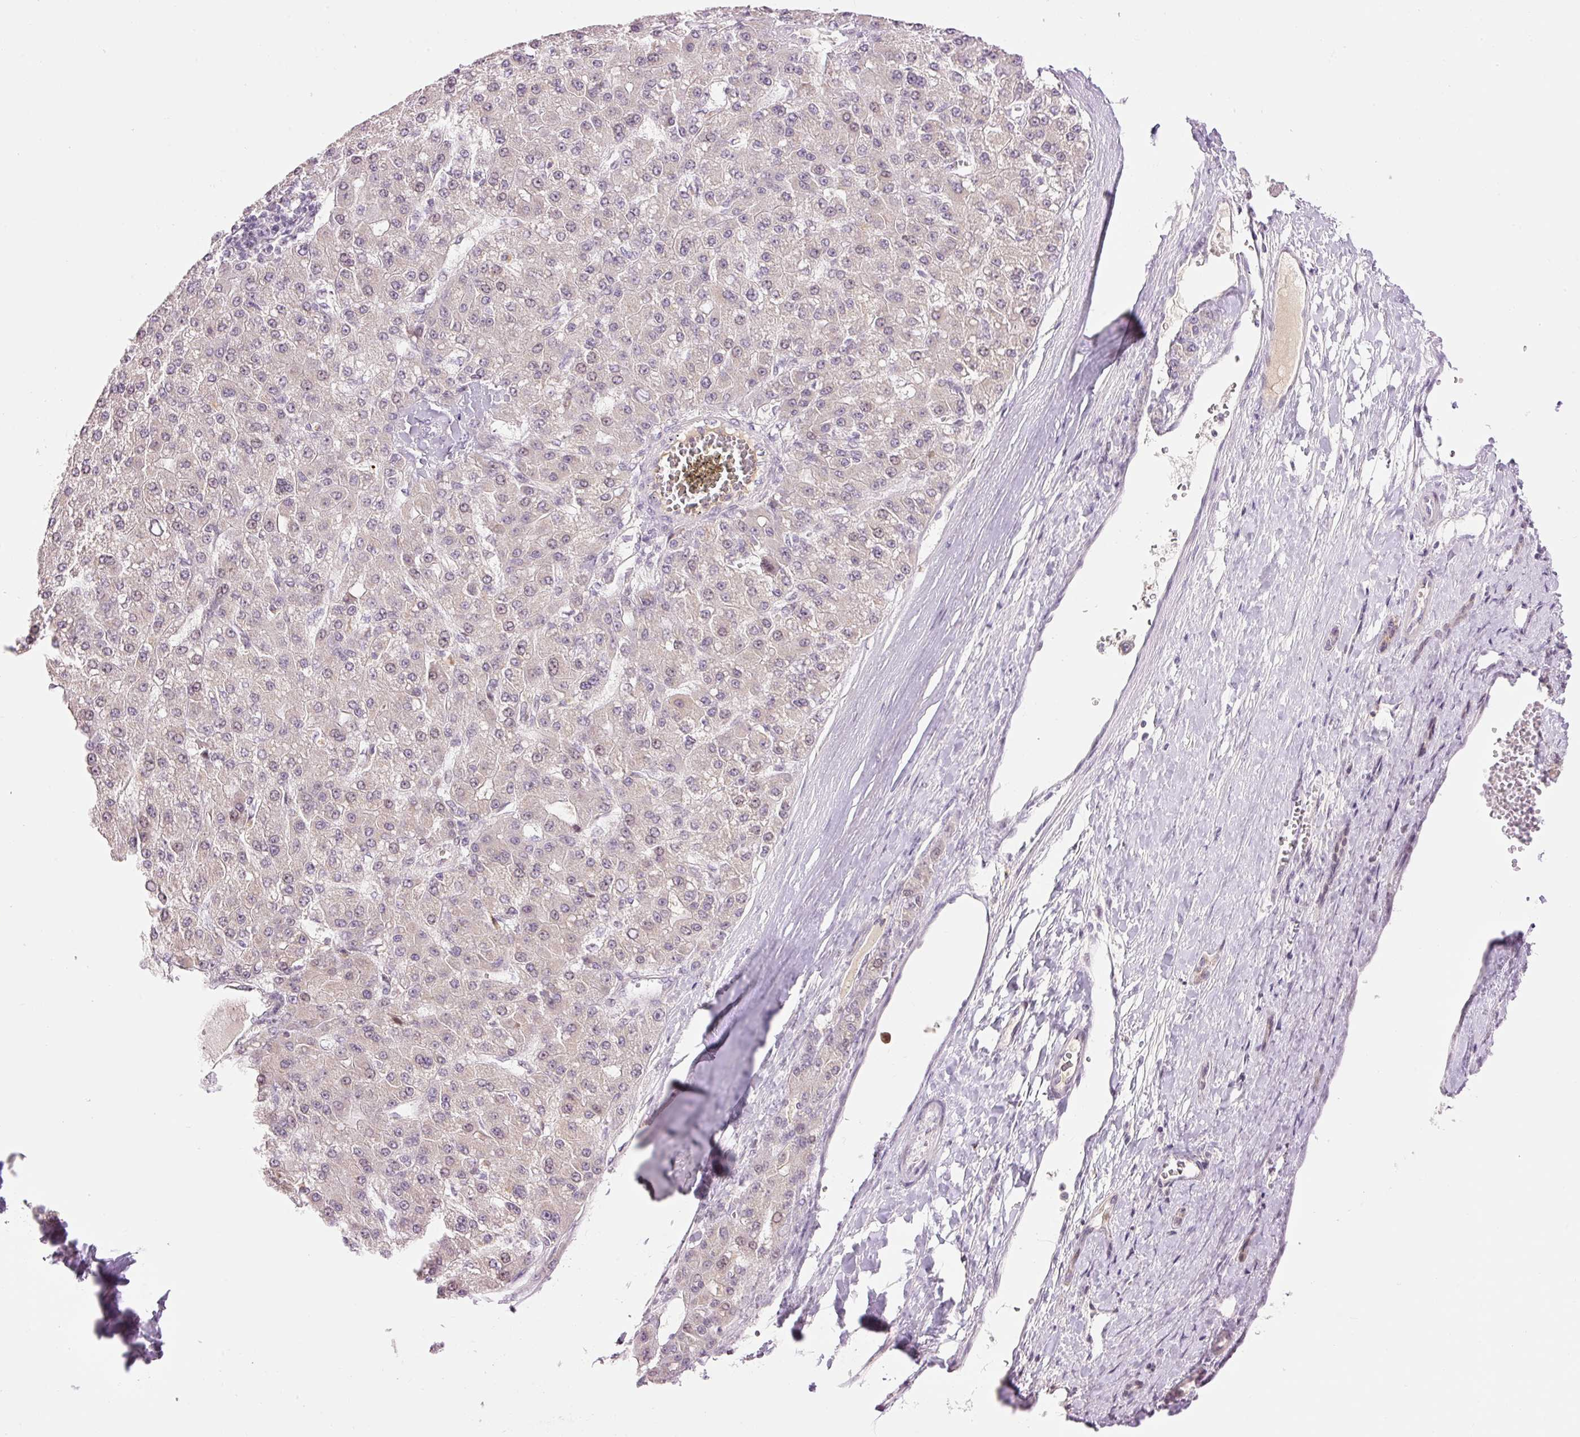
{"staining": {"intensity": "weak", "quantity": "25%-75%", "location": "cytoplasmic/membranous"}, "tissue": "liver cancer", "cell_type": "Tumor cells", "image_type": "cancer", "snomed": [{"axis": "morphology", "description": "Carcinoma, Hepatocellular, NOS"}, {"axis": "topography", "description": "Liver"}], "caption": "Immunohistochemistry photomicrograph of human liver hepatocellular carcinoma stained for a protein (brown), which displays low levels of weak cytoplasmic/membranous staining in about 25%-75% of tumor cells.", "gene": "ABHD11", "patient": {"sex": "male", "age": 67}}